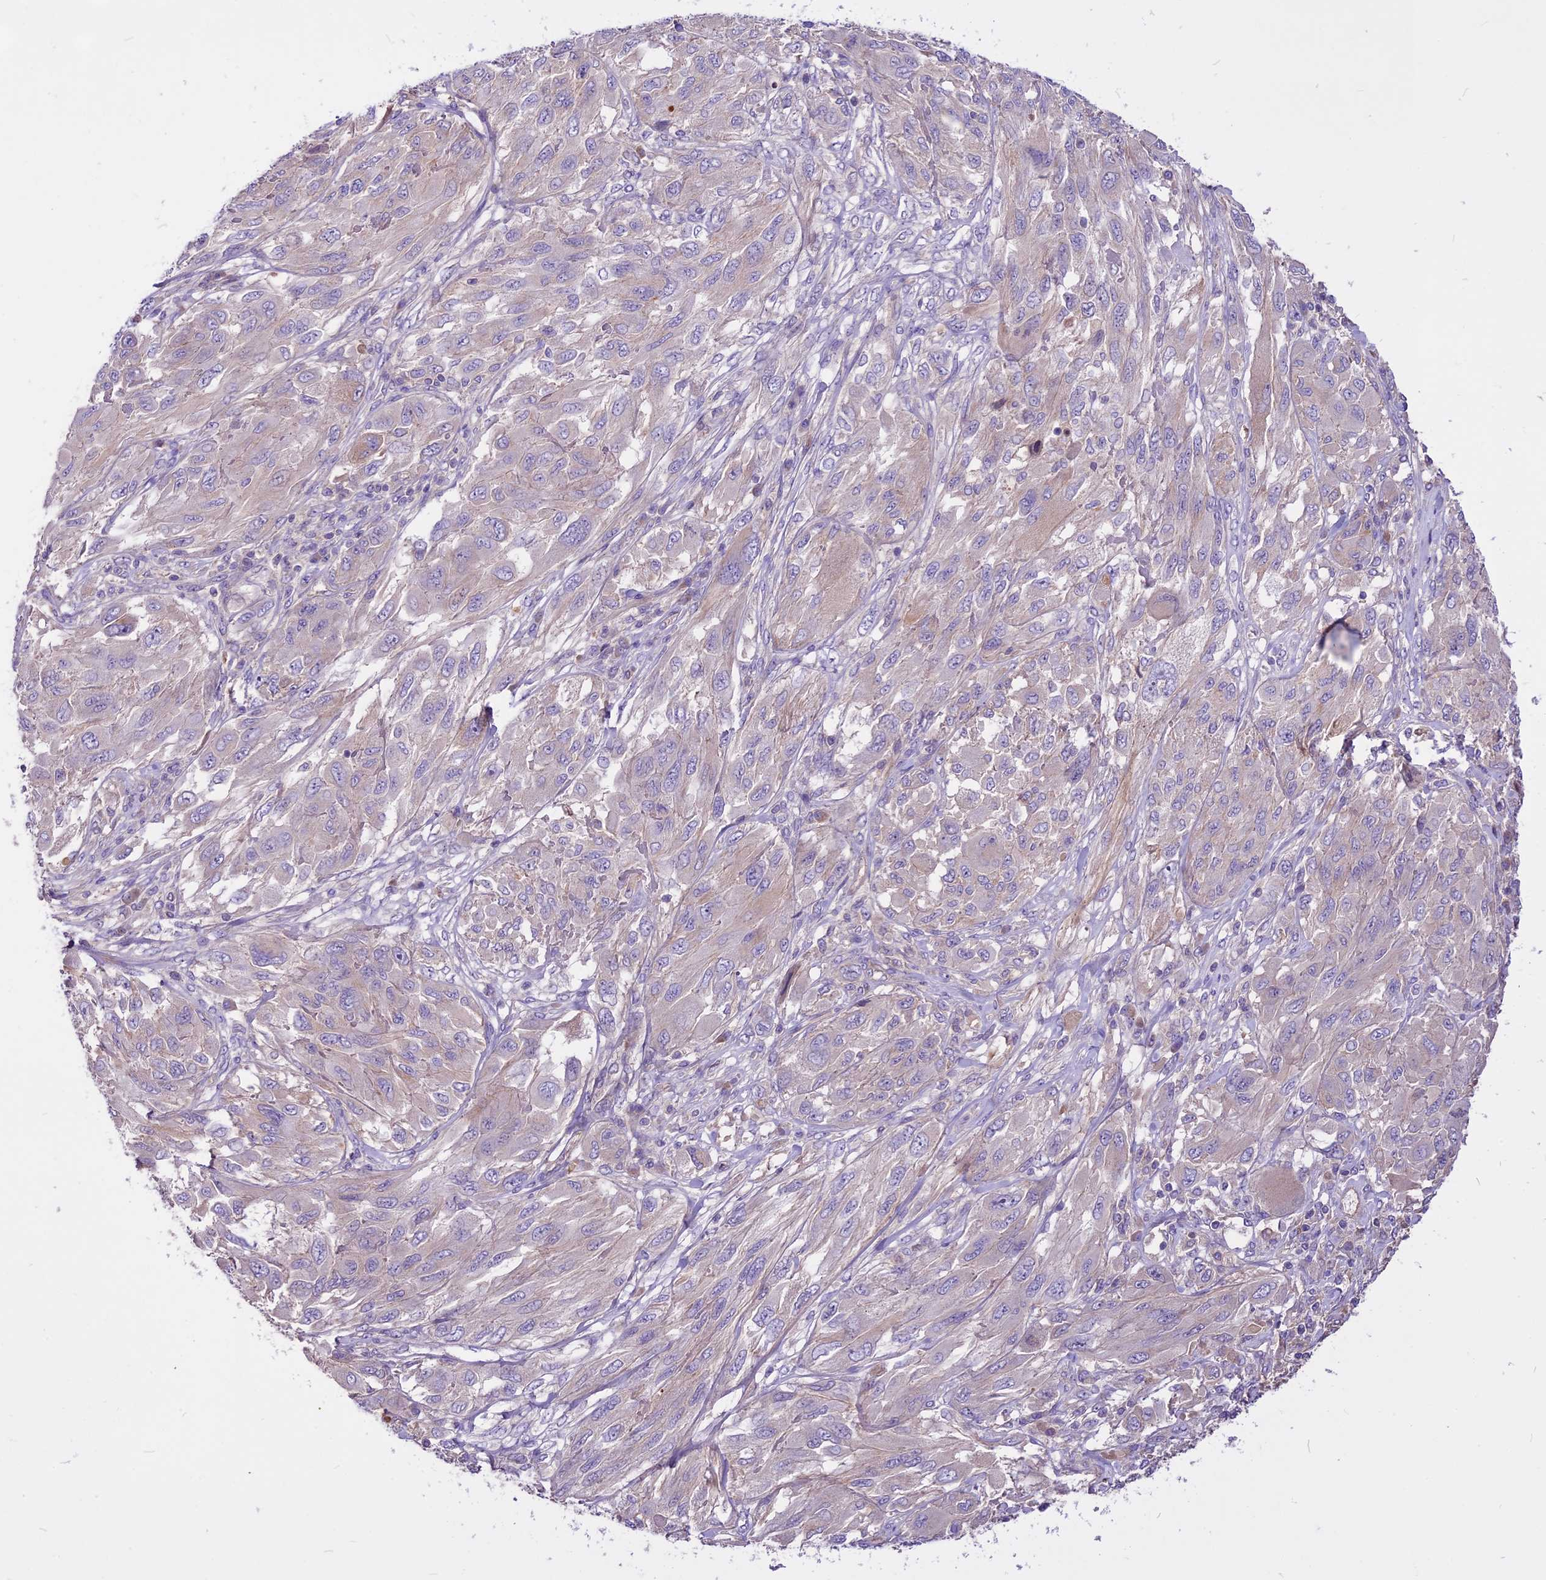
{"staining": {"intensity": "weak", "quantity": "<25%", "location": "cytoplasmic/membranous"}, "tissue": "melanoma", "cell_type": "Tumor cells", "image_type": "cancer", "snomed": [{"axis": "morphology", "description": "Malignant melanoma, NOS"}, {"axis": "topography", "description": "Skin"}], "caption": "High magnification brightfield microscopy of melanoma stained with DAB (3,3'-diaminobenzidine) (brown) and counterstained with hematoxylin (blue): tumor cells show no significant expression. Nuclei are stained in blue.", "gene": "ANO3", "patient": {"sex": "female", "age": 91}}